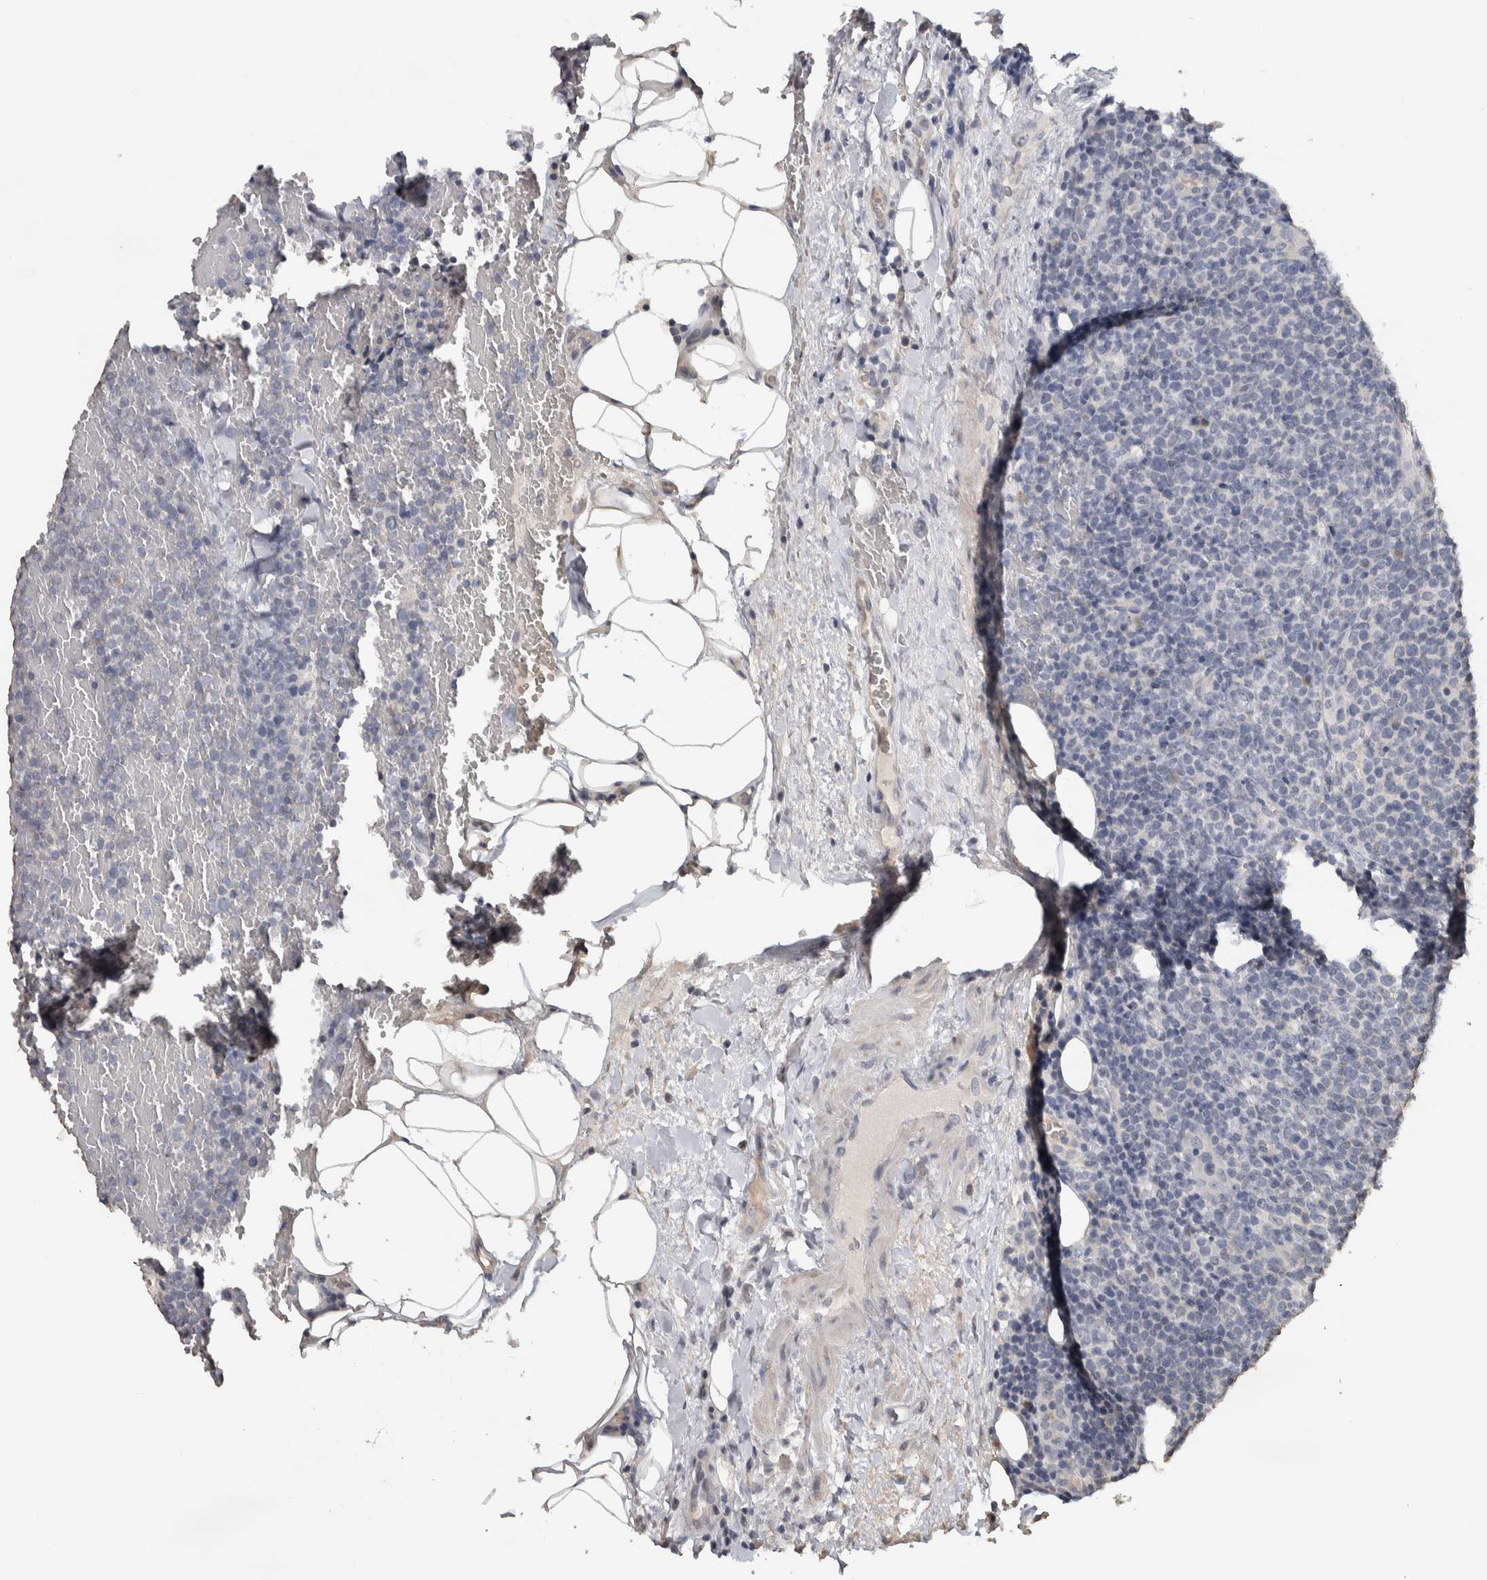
{"staining": {"intensity": "negative", "quantity": "none", "location": "none"}, "tissue": "lymphoma", "cell_type": "Tumor cells", "image_type": "cancer", "snomed": [{"axis": "morphology", "description": "Malignant lymphoma, non-Hodgkin's type, High grade"}, {"axis": "topography", "description": "Lymph node"}], "caption": "This image is of lymphoma stained with IHC to label a protein in brown with the nuclei are counter-stained blue. There is no expression in tumor cells.", "gene": "NECAB1", "patient": {"sex": "male", "age": 61}}